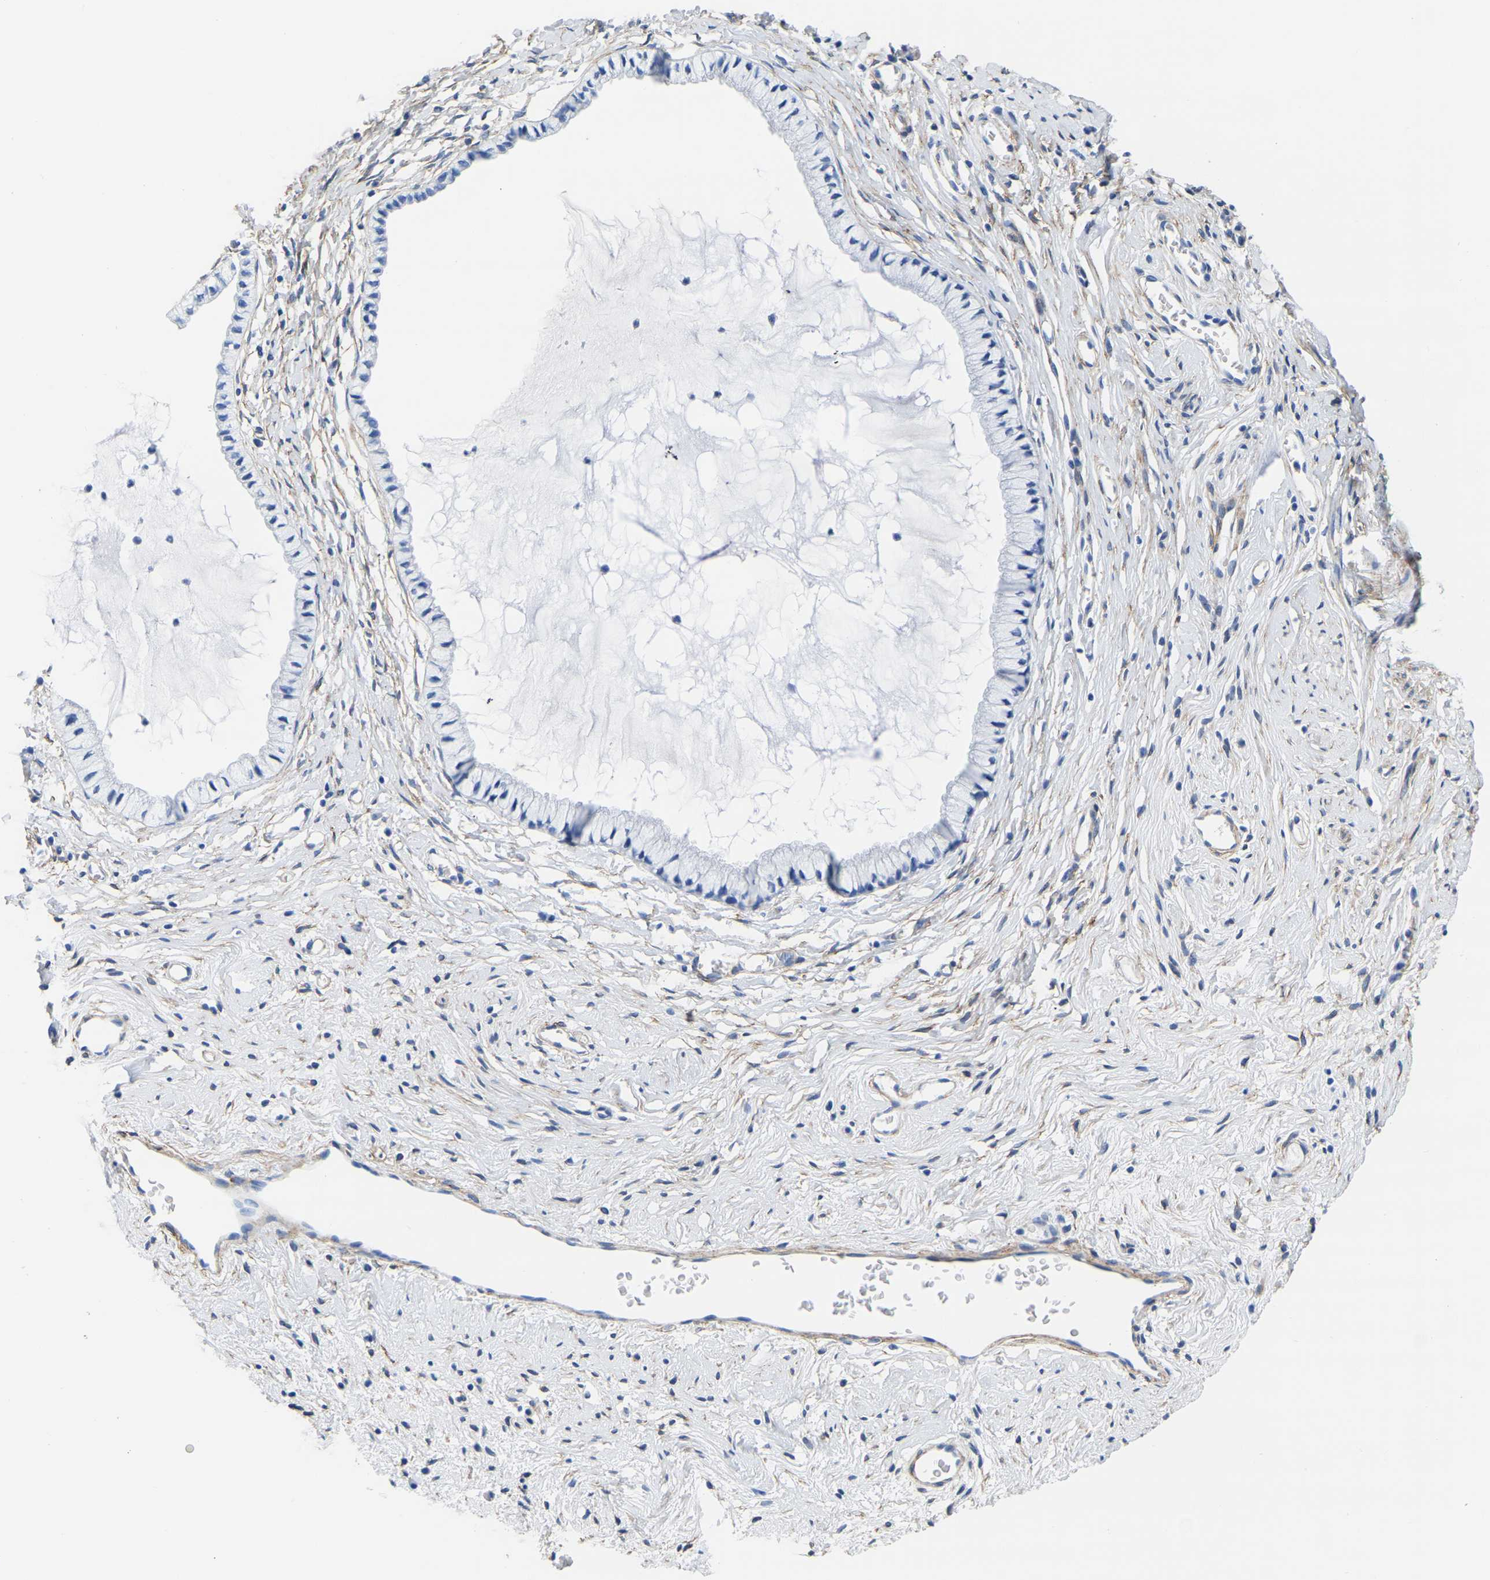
{"staining": {"intensity": "negative", "quantity": "none", "location": "none"}, "tissue": "cervix", "cell_type": "Glandular cells", "image_type": "normal", "snomed": [{"axis": "morphology", "description": "Normal tissue, NOS"}, {"axis": "topography", "description": "Cervix"}], "caption": "An immunohistochemistry photomicrograph of normal cervix is shown. There is no staining in glandular cells of cervix. (Immunohistochemistry, brightfield microscopy, high magnification).", "gene": "SLC45A3", "patient": {"sex": "female", "age": 77}}